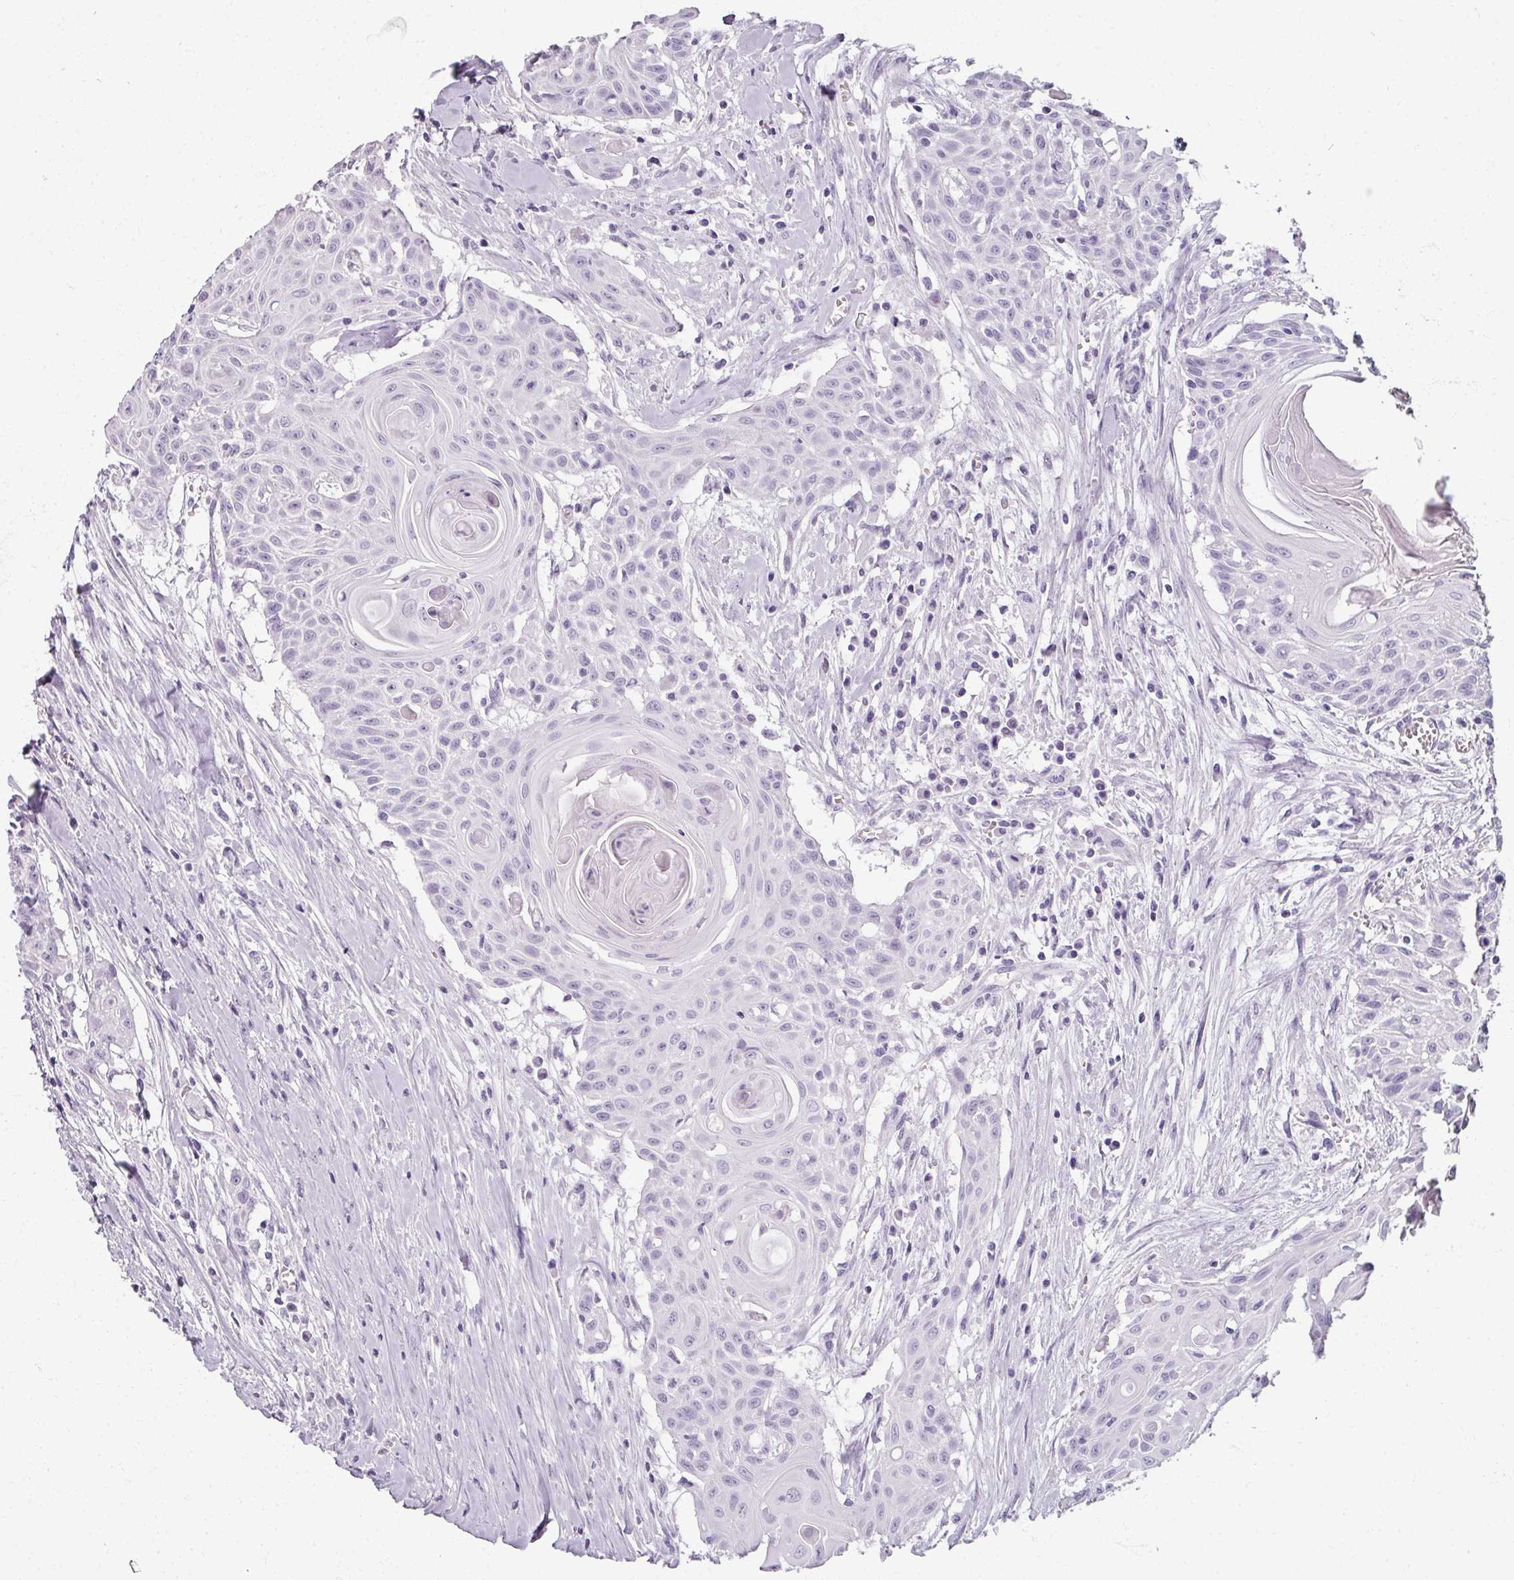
{"staining": {"intensity": "negative", "quantity": "none", "location": "none"}, "tissue": "head and neck cancer", "cell_type": "Tumor cells", "image_type": "cancer", "snomed": [{"axis": "morphology", "description": "Squamous cell carcinoma, NOS"}, {"axis": "topography", "description": "Lymph node"}, {"axis": "topography", "description": "Salivary gland"}, {"axis": "topography", "description": "Head-Neck"}], "caption": "High magnification brightfield microscopy of head and neck squamous cell carcinoma stained with DAB (brown) and counterstained with hematoxylin (blue): tumor cells show no significant staining.", "gene": "REG3G", "patient": {"sex": "female", "age": 74}}